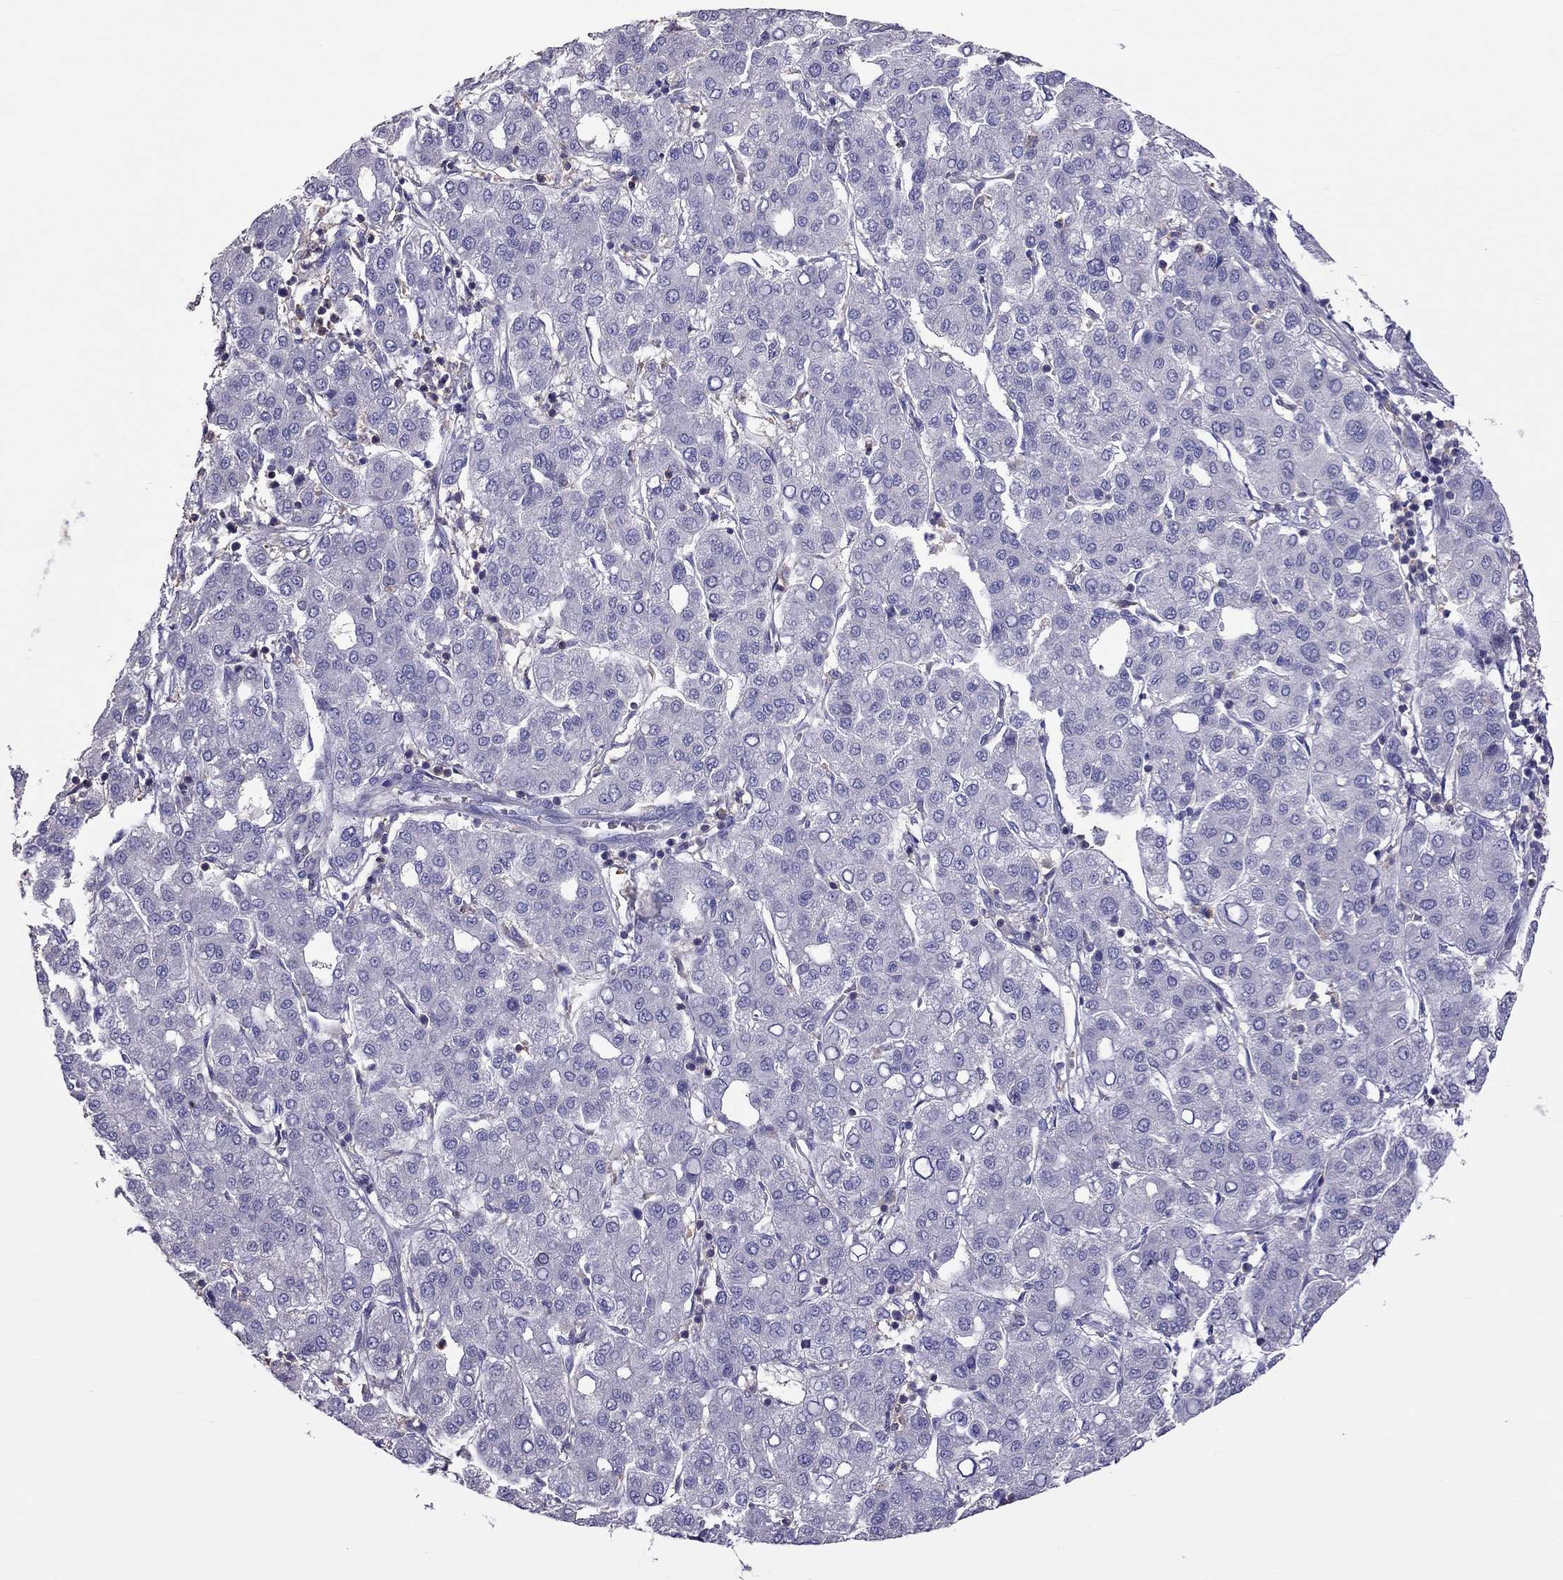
{"staining": {"intensity": "negative", "quantity": "none", "location": "none"}, "tissue": "liver cancer", "cell_type": "Tumor cells", "image_type": "cancer", "snomed": [{"axis": "morphology", "description": "Carcinoma, Hepatocellular, NOS"}, {"axis": "topography", "description": "Liver"}], "caption": "Immunohistochemistry image of liver cancer (hepatocellular carcinoma) stained for a protein (brown), which displays no positivity in tumor cells.", "gene": "TEX22", "patient": {"sex": "male", "age": 65}}